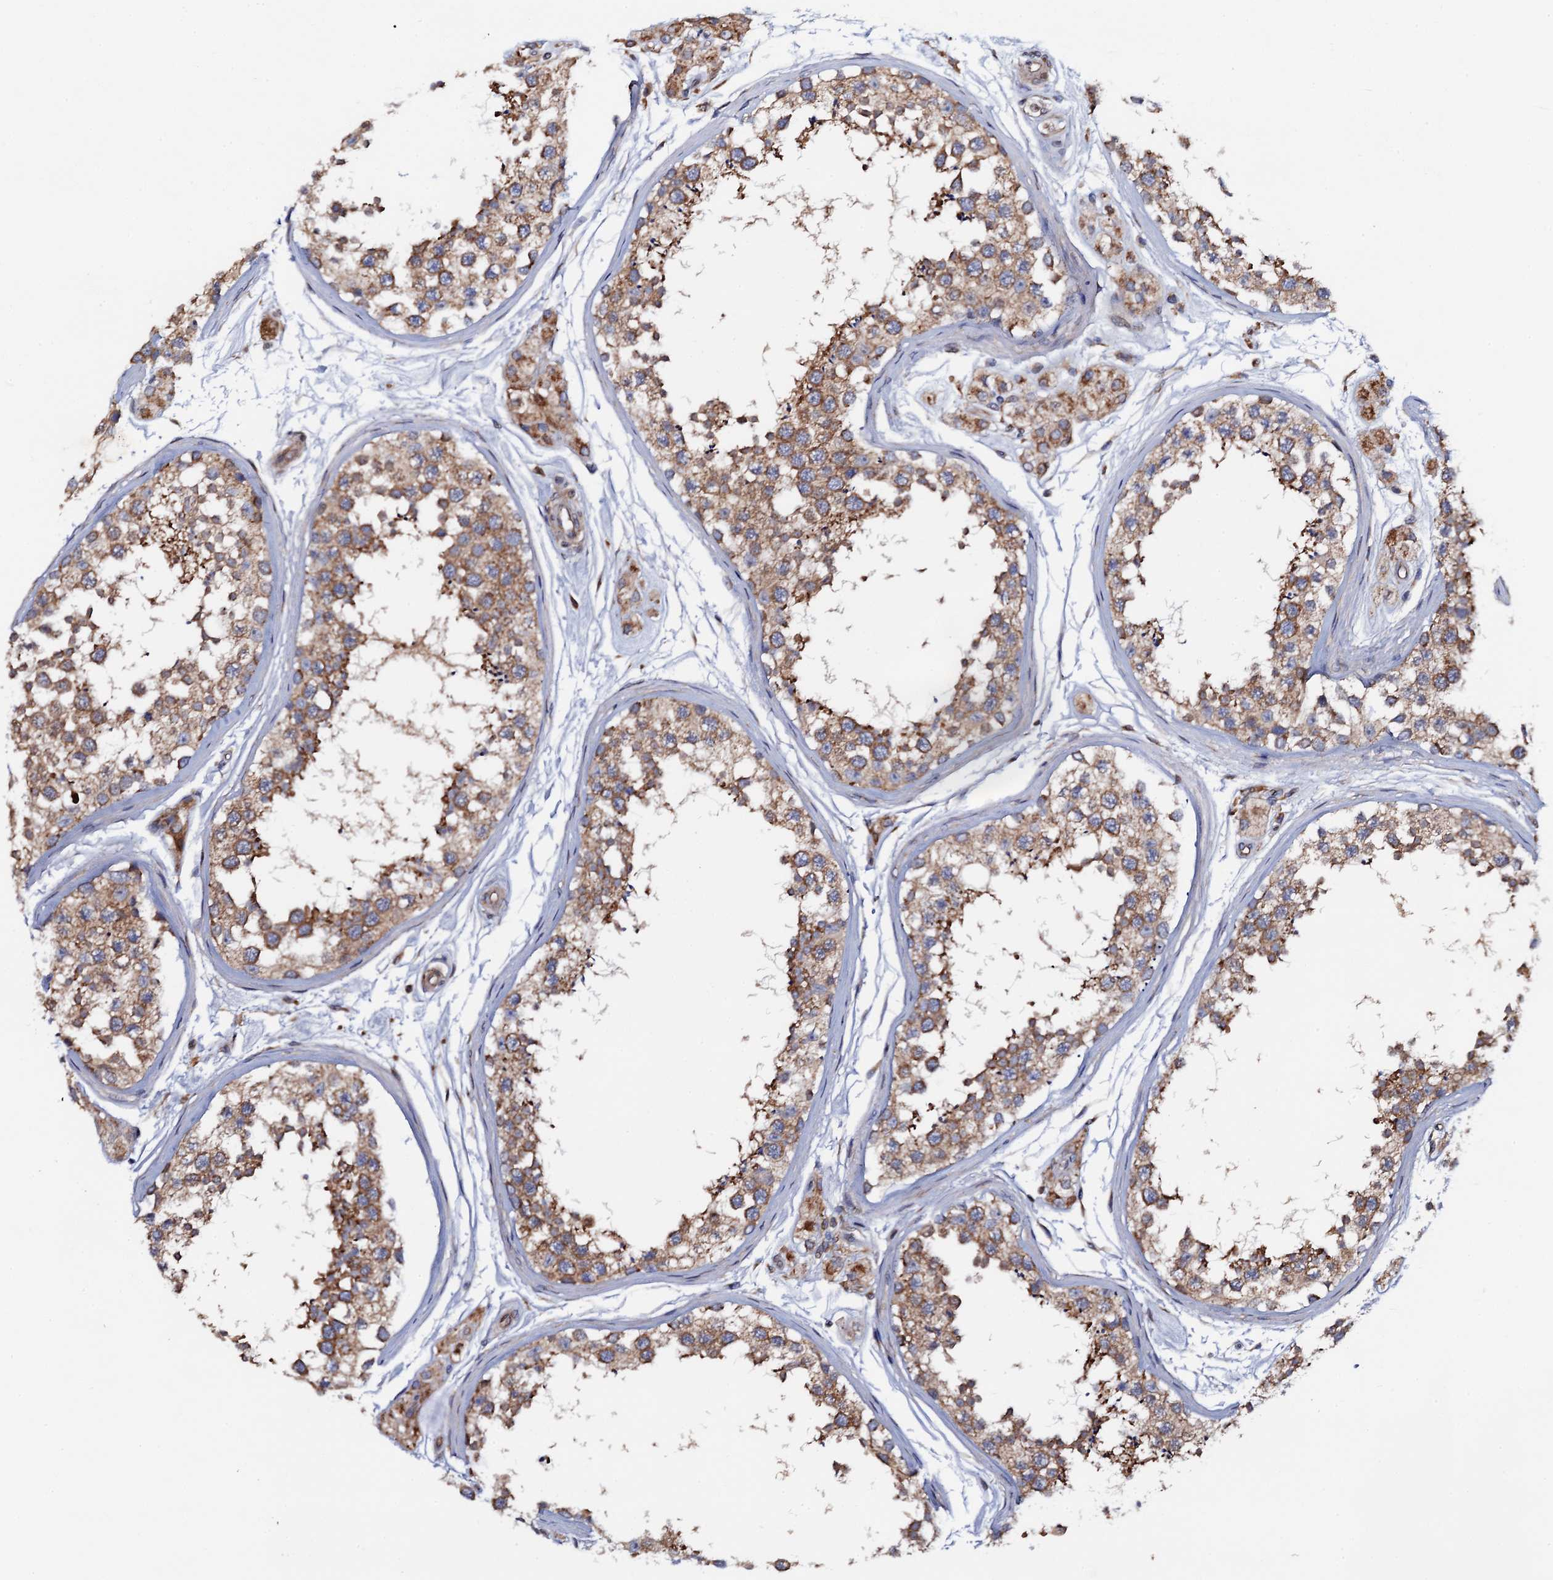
{"staining": {"intensity": "moderate", "quantity": ">75%", "location": "cytoplasmic/membranous"}, "tissue": "testis", "cell_type": "Cells in seminiferous ducts", "image_type": "normal", "snomed": [{"axis": "morphology", "description": "Normal tissue, NOS"}, {"axis": "topography", "description": "Testis"}], "caption": "Immunohistochemistry histopathology image of benign testis: testis stained using IHC displays medium levels of moderate protein expression localized specifically in the cytoplasmic/membranous of cells in seminiferous ducts, appearing as a cytoplasmic/membranous brown color.", "gene": "MRPL48", "patient": {"sex": "male", "age": 56}}